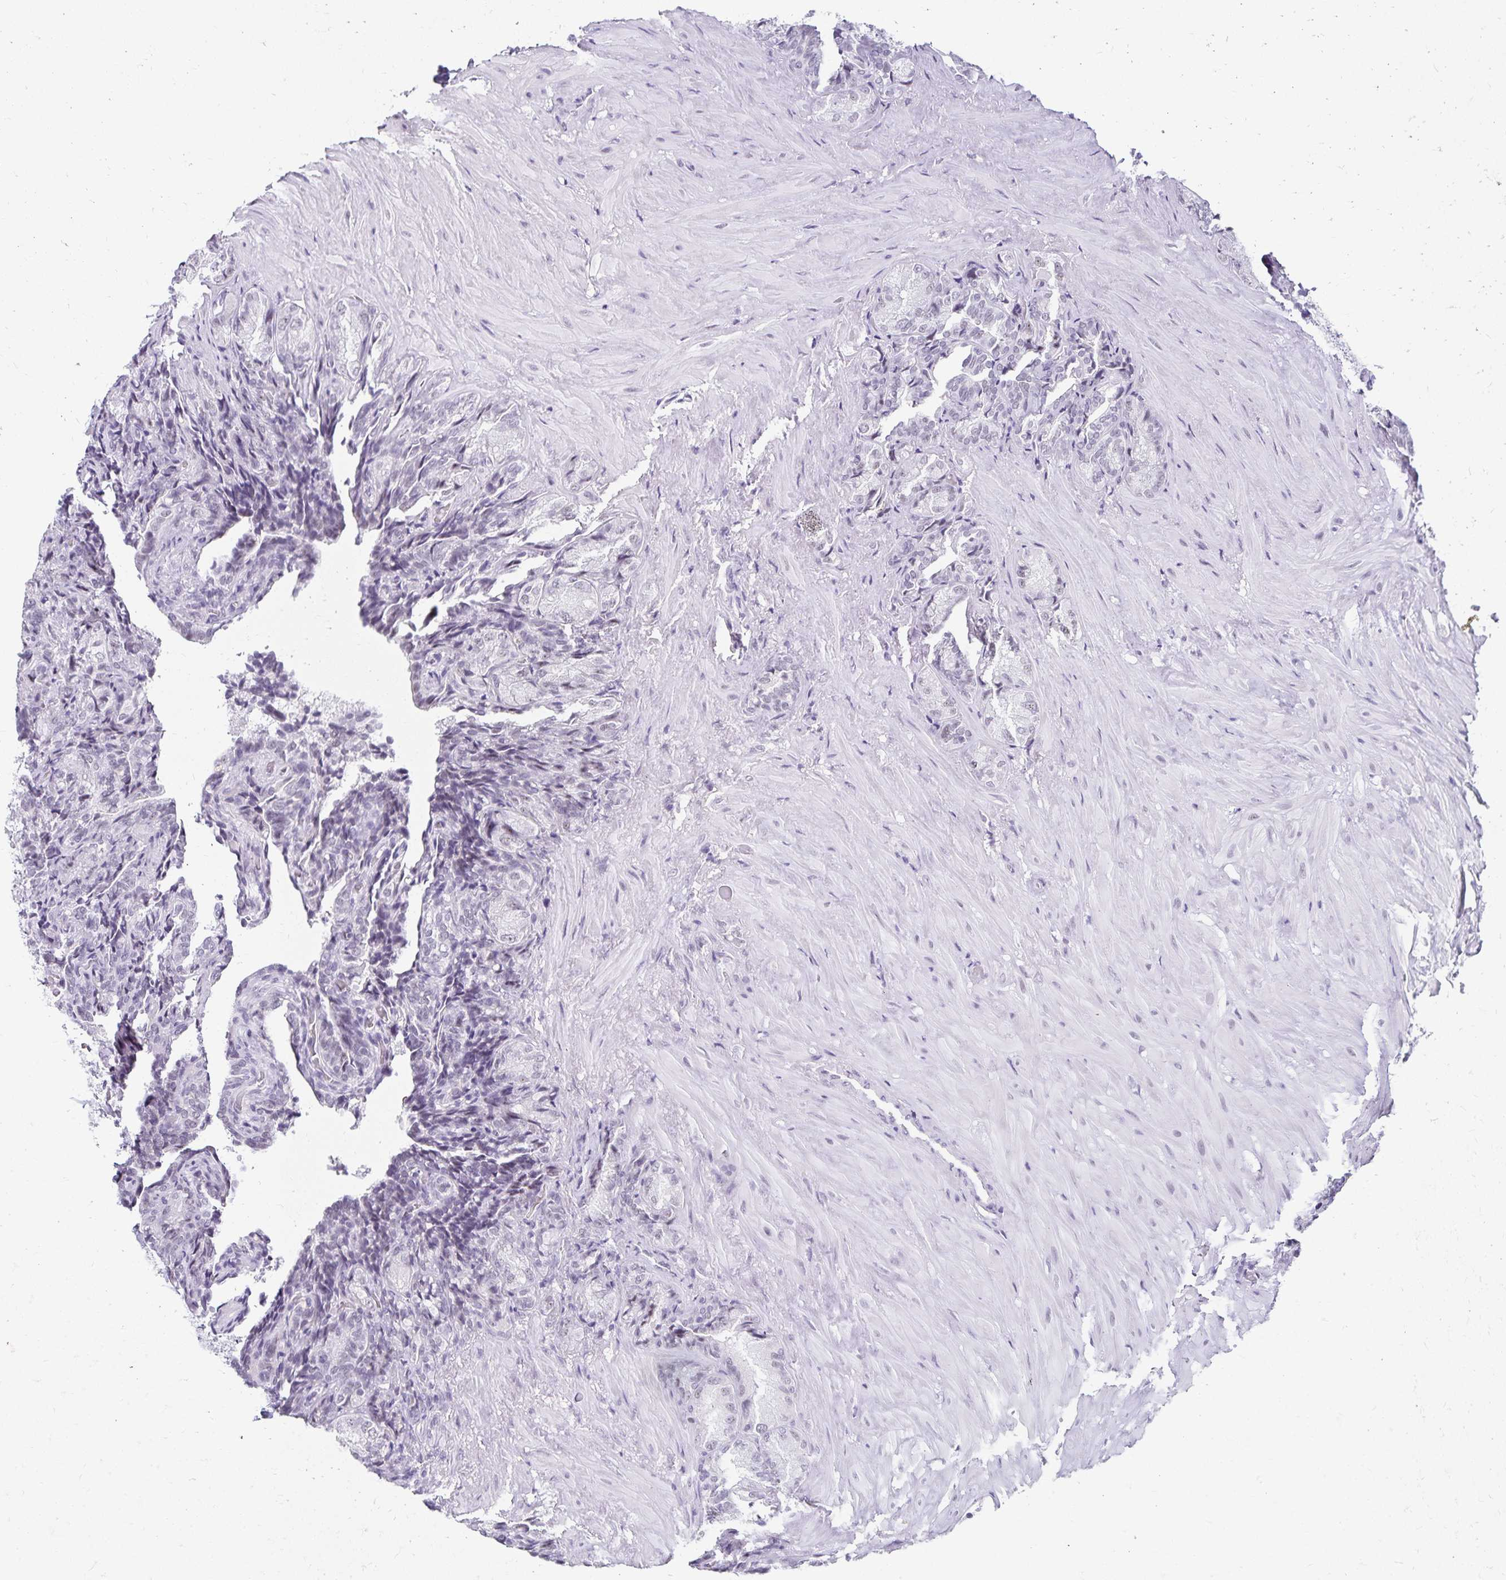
{"staining": {"intensity": "weak", "quantity": "<25%", "location": "nuclear"}, "tissue": "seminal vesicle", "cell_type": "Glandular cells", "image_type": "normal", "snomed": [{"axis": "morphology", "description": "Normal tissue, NOS"}, {"axis": "topography", "description": "Seminal veicle"}], "caption": "High power microscopy photomicrograph of an IHC micrograph of unremarkable seminal vesicle, revealing no significant staining in glandular cells.", "gene": "C20orf85", "patient": {"sex": "male", "age": 68}}